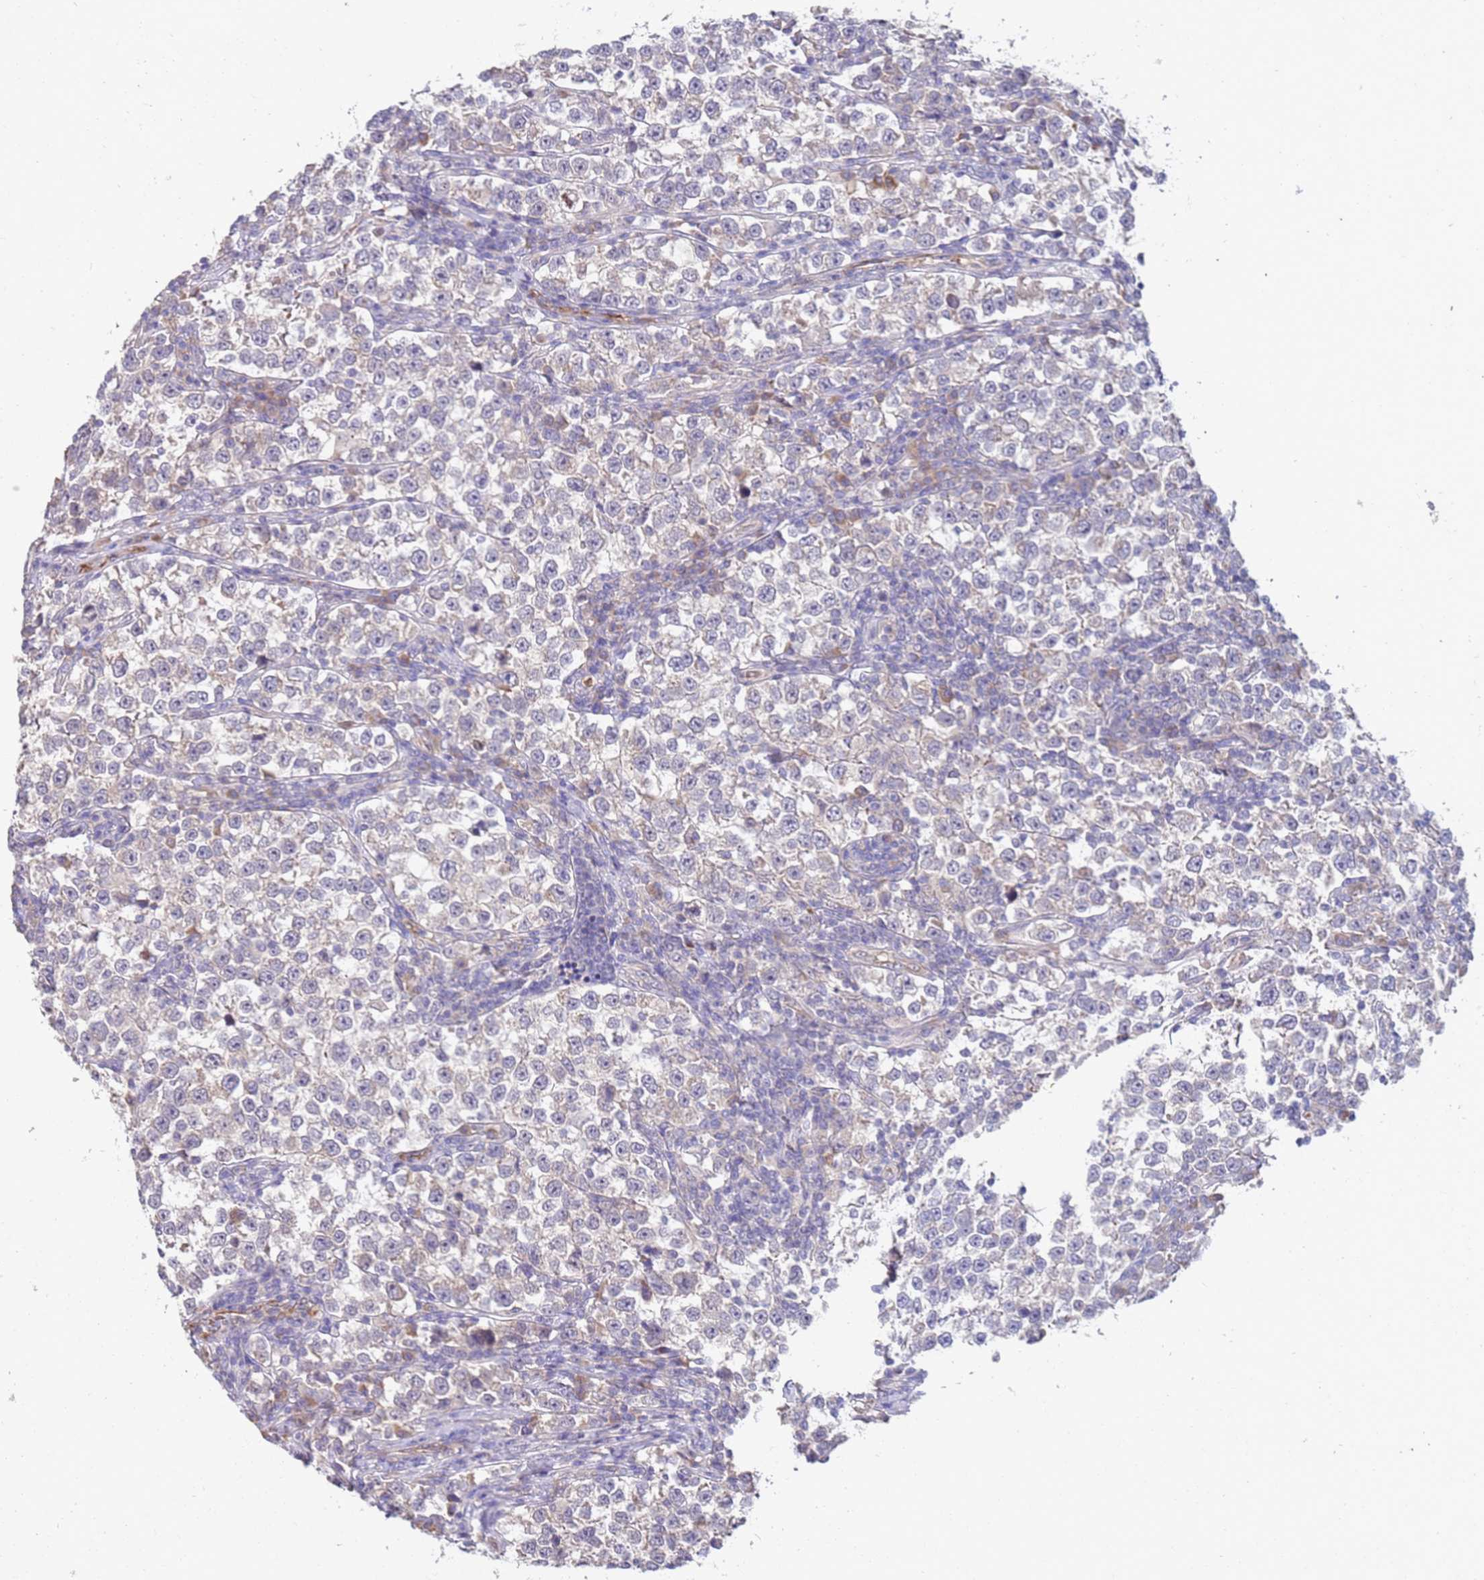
{"staining": {"intensity": "negative", "quantity": "none", "location": "none"}, "tissue": "testis cancer", "cell_type": "Tumor cells", "image_type": "cancer", "snomed": [{"axis": "morphology", "description": "Normal tissue, NOS"}, {"axis": "morphology", "description": "Seminoma, NOS"}, {"axis": "topography", "description": "Testis"}], "caption": "Testis cancer was stained to show a protein in brown. There is no significant expression in tumor cells.", "gene": "NMUR2", "patient": {"sex": "male", "age": 43}}